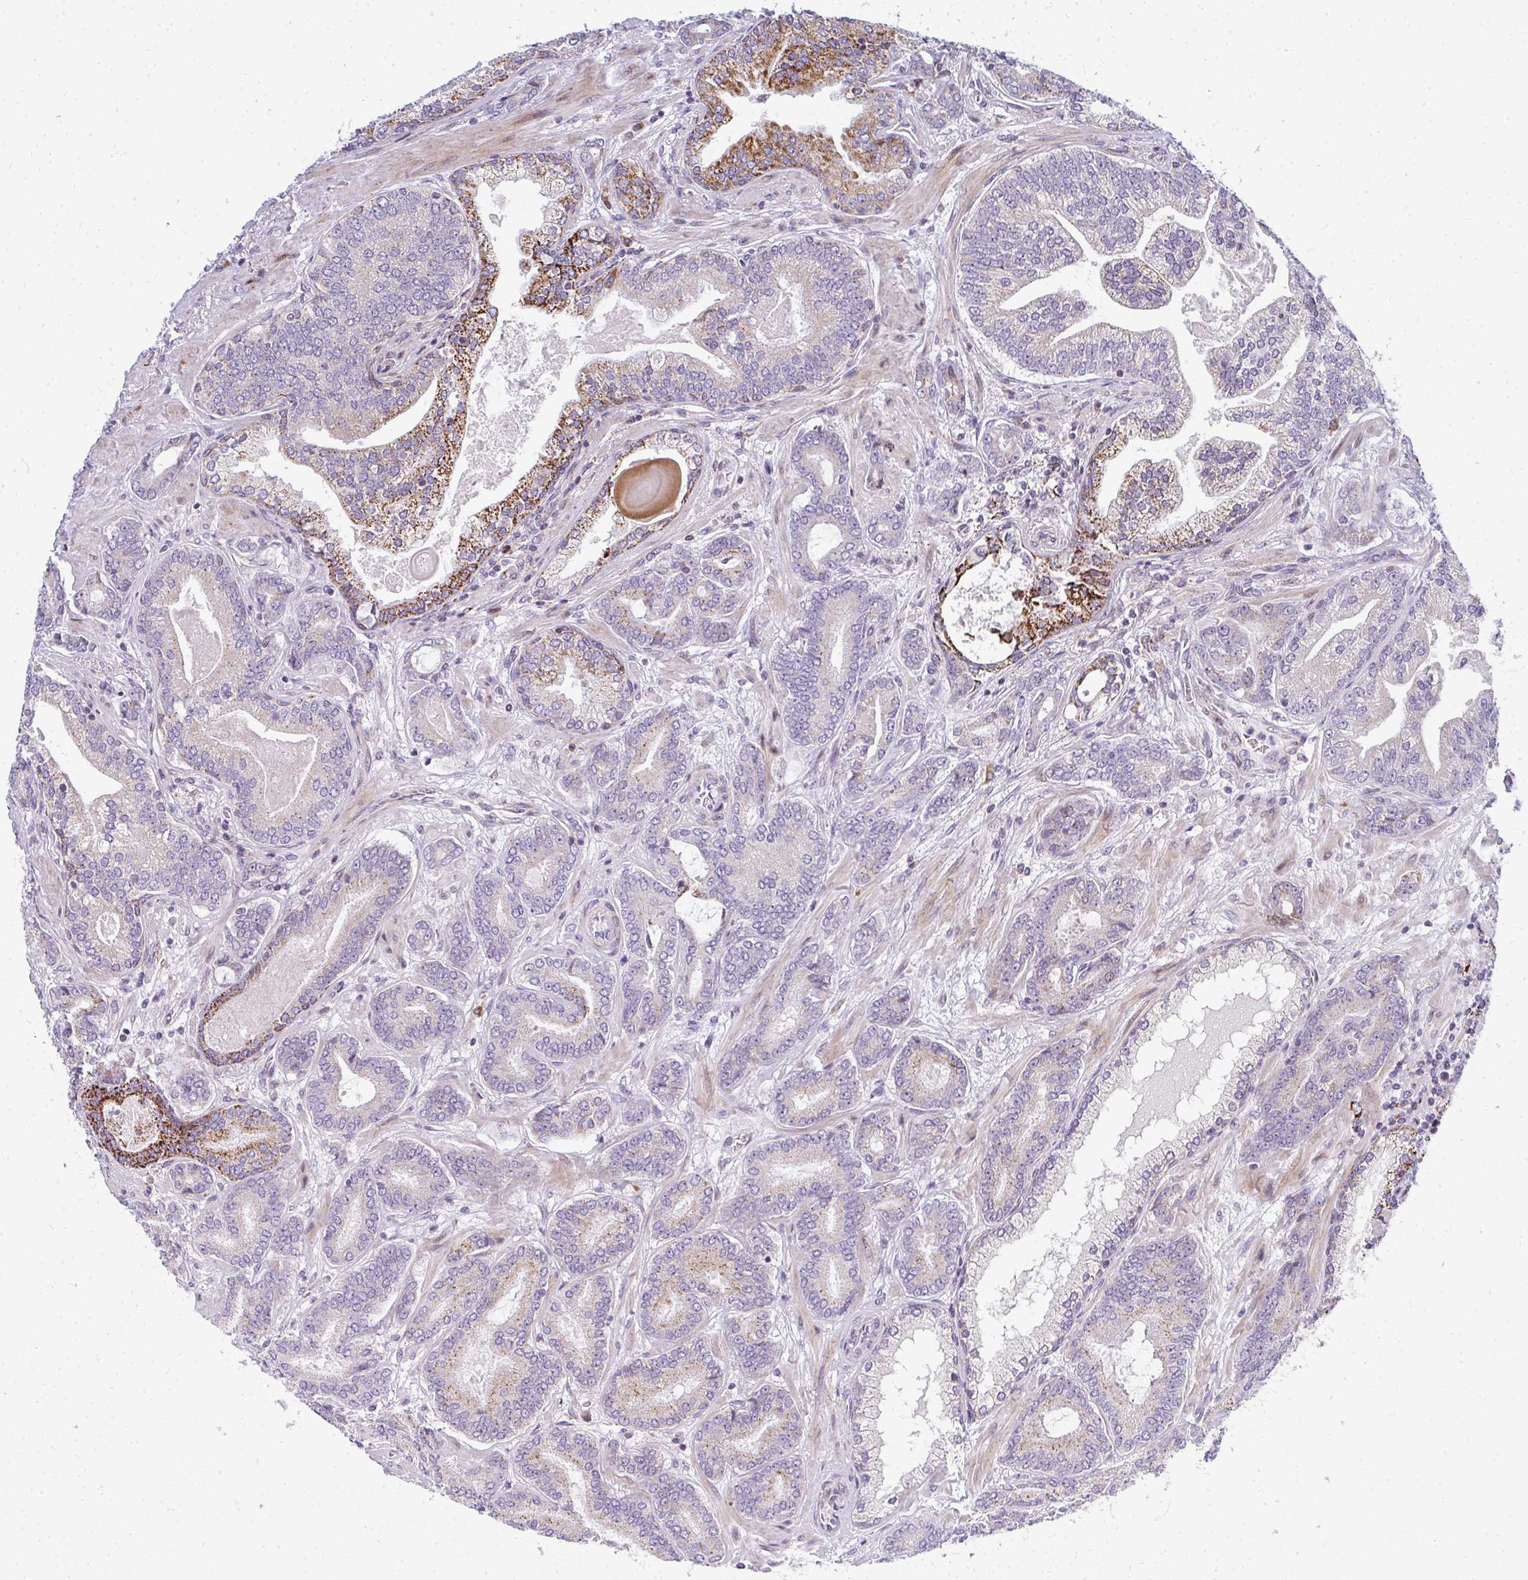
{"staining": {"intensity": "strong", "quantity": "<25%", "location": "cytoplasmic/membranous"}, "tissue": "prostate cancer", "cell_type": "Tumor cells", "image_type": "cancer", "snomed": [{"axis": "morphology", "description": "Adenocarcinoma, High grade"}, {"axis": "topography", "description": "Prostate"}], "caption": "DAB (3,3'-diaminobenzidine) immunohistochemical staining of human high-grade adenocarcinoma (prostate) exhibits strong cytoplasmic/membranous protein expression in about <25% of tumor cells.", "gene": "PLA2G5", "patient": {"sex": "male", "age": 62}}